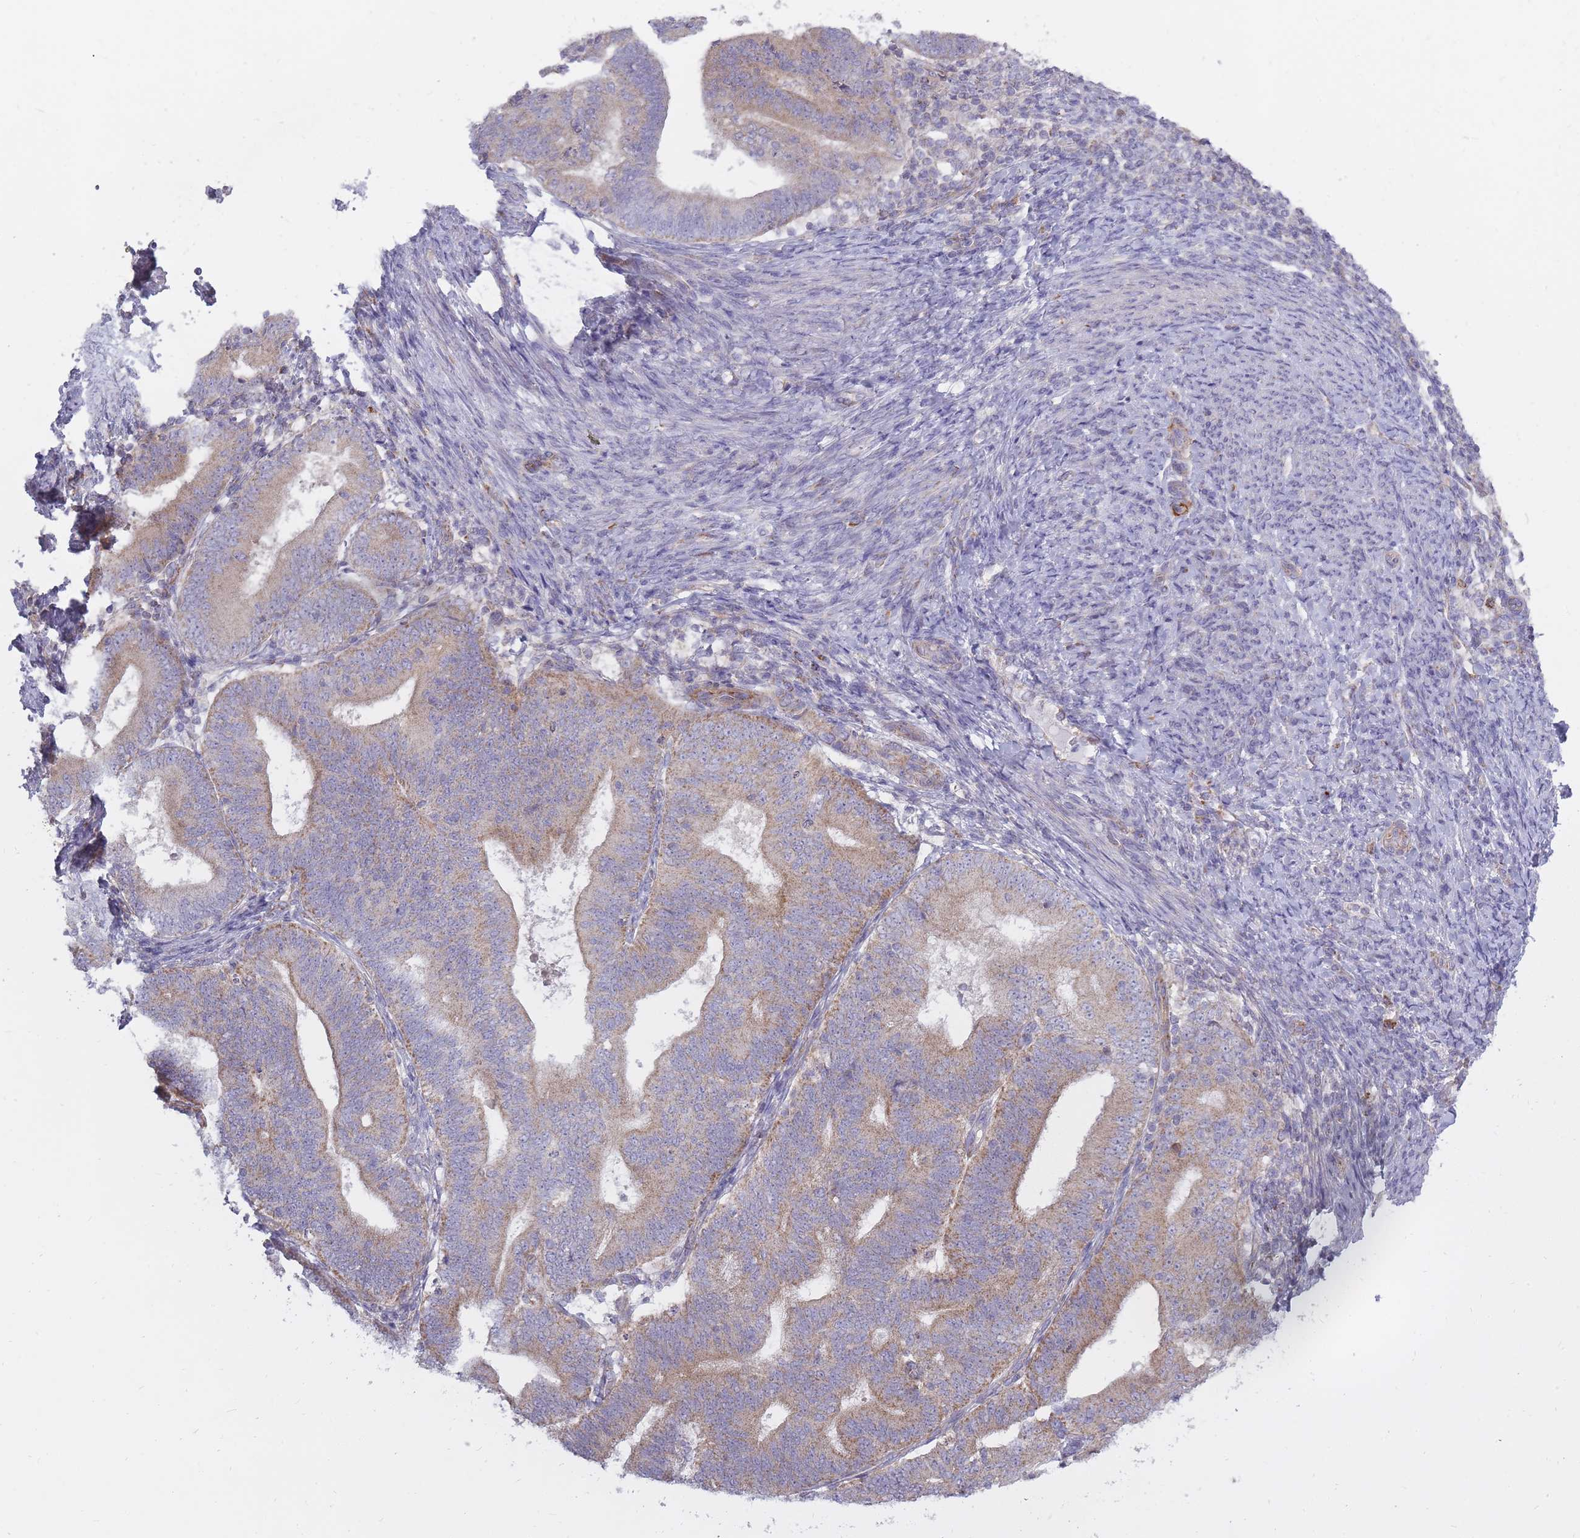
{"staining": {"intensity": "moderate", "quantity": "25%-75%", "location": "cytoplasmic/membranous"}, "tissue": "endometrial cancer", "cell_type": "Tumor cells", "image_type": "cancer", "snomed": [{"axis": "morphology", "description": "Adenocarcinoma, NOS"}, {"axis": "topography", "description": "Endometrium"}], "caption": "Approximately 25%-75% of tumor cells in human endometrial adenocarcinoma demonstrate moderate cytoplasmic/membranous protein expression as visualized by brown immunohistochemical staining.", "gene": "ALKBH4", "patient": {"sex": "female", "age": 70}}